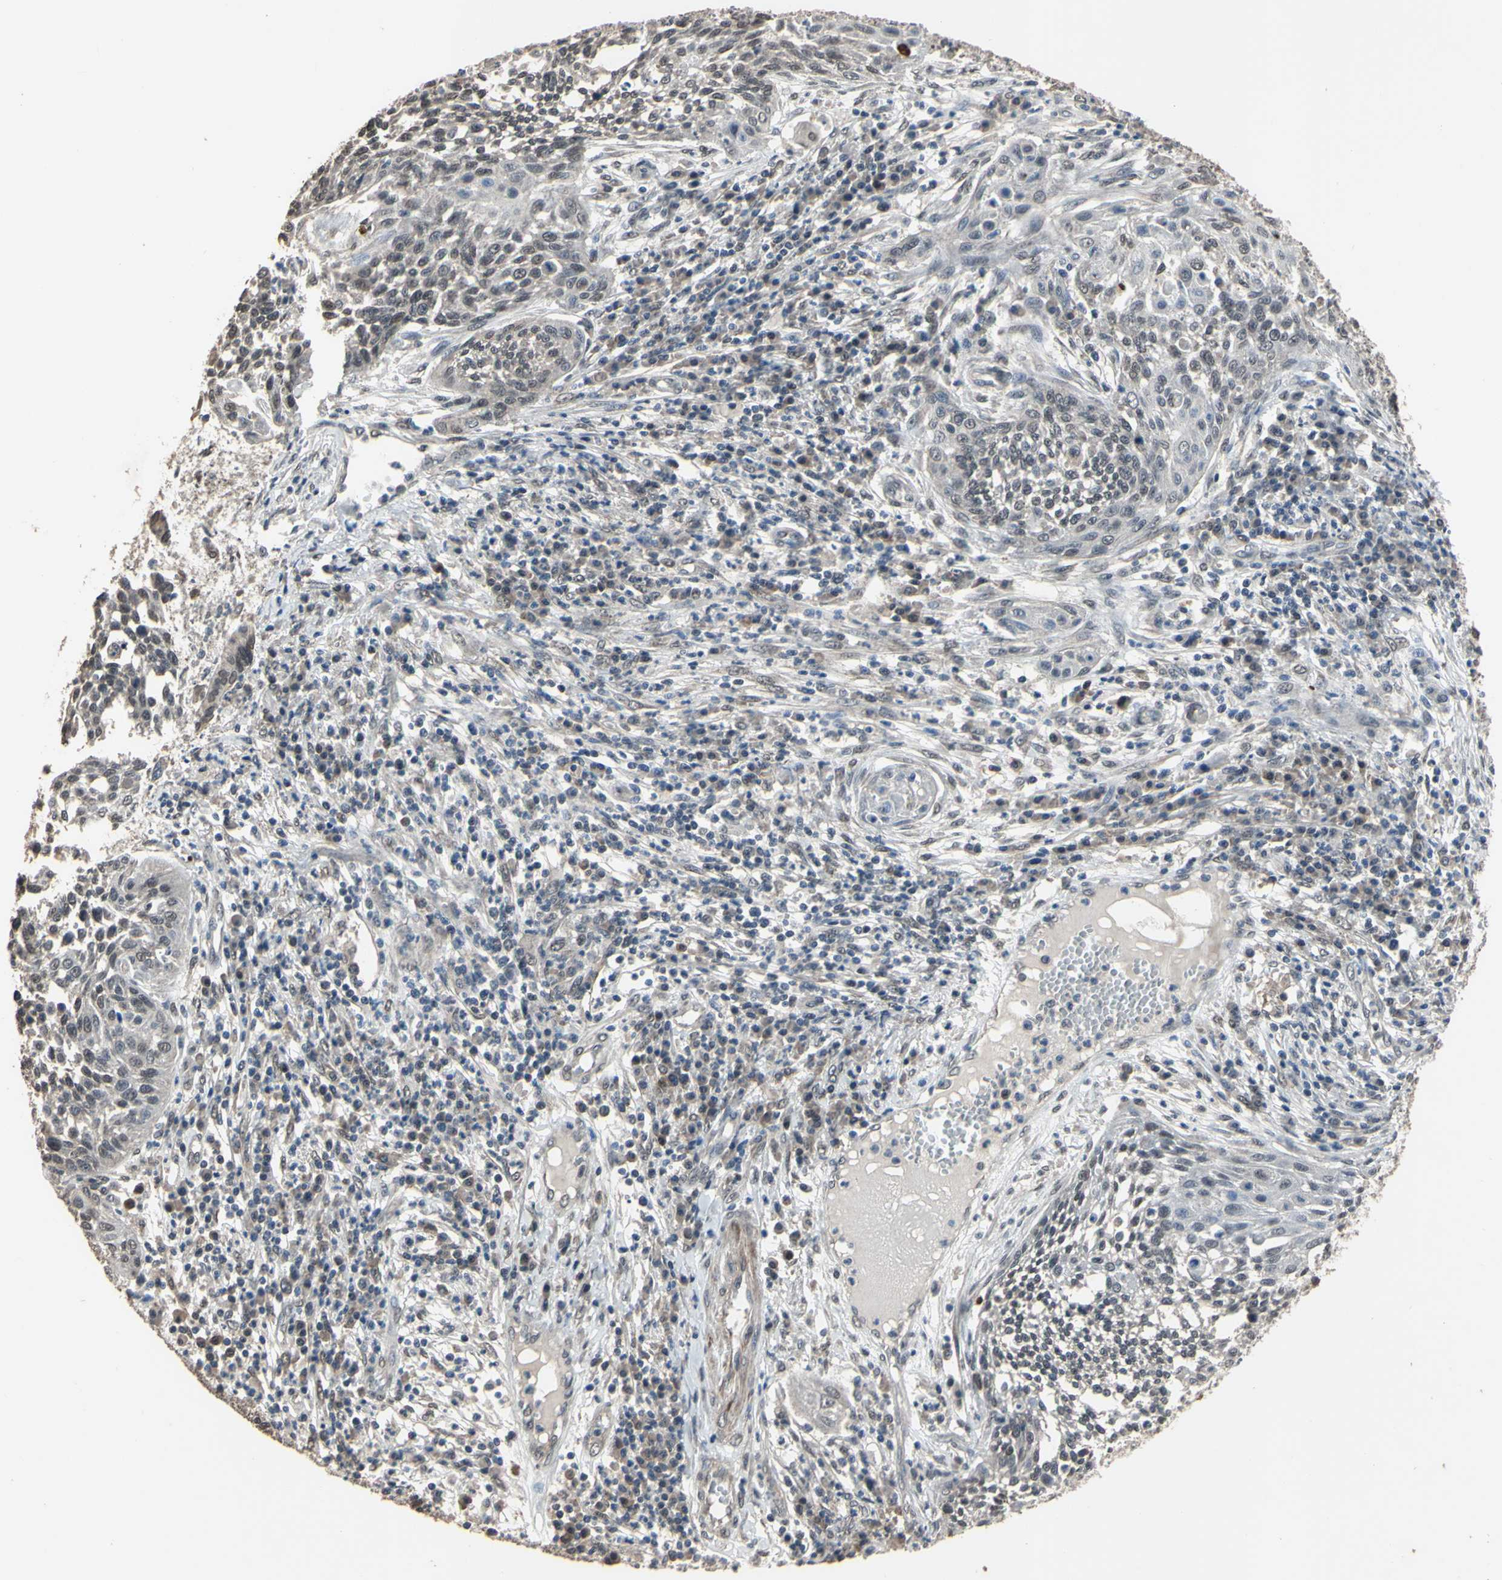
{"staining": {"intensity": "weak", "quantity": "<25%", "location": "nuclear"}, "tissue": "cervical cancer", "cell_type": "Tumor cells", "image_type": "cancer", "snomed": [{"axis": "morphology", "description": "Squamous cell carcinoma, NOS"}, {"axis": "topography", "description": "Cervix"}], "caption": "A histopathology image of cervical cancer (squamous cell carcinoma) stained for a protein reveals no brown staining in tumor cells.", "gene": "ZNF174", "patient": {"sex": "female", "age": 34}}